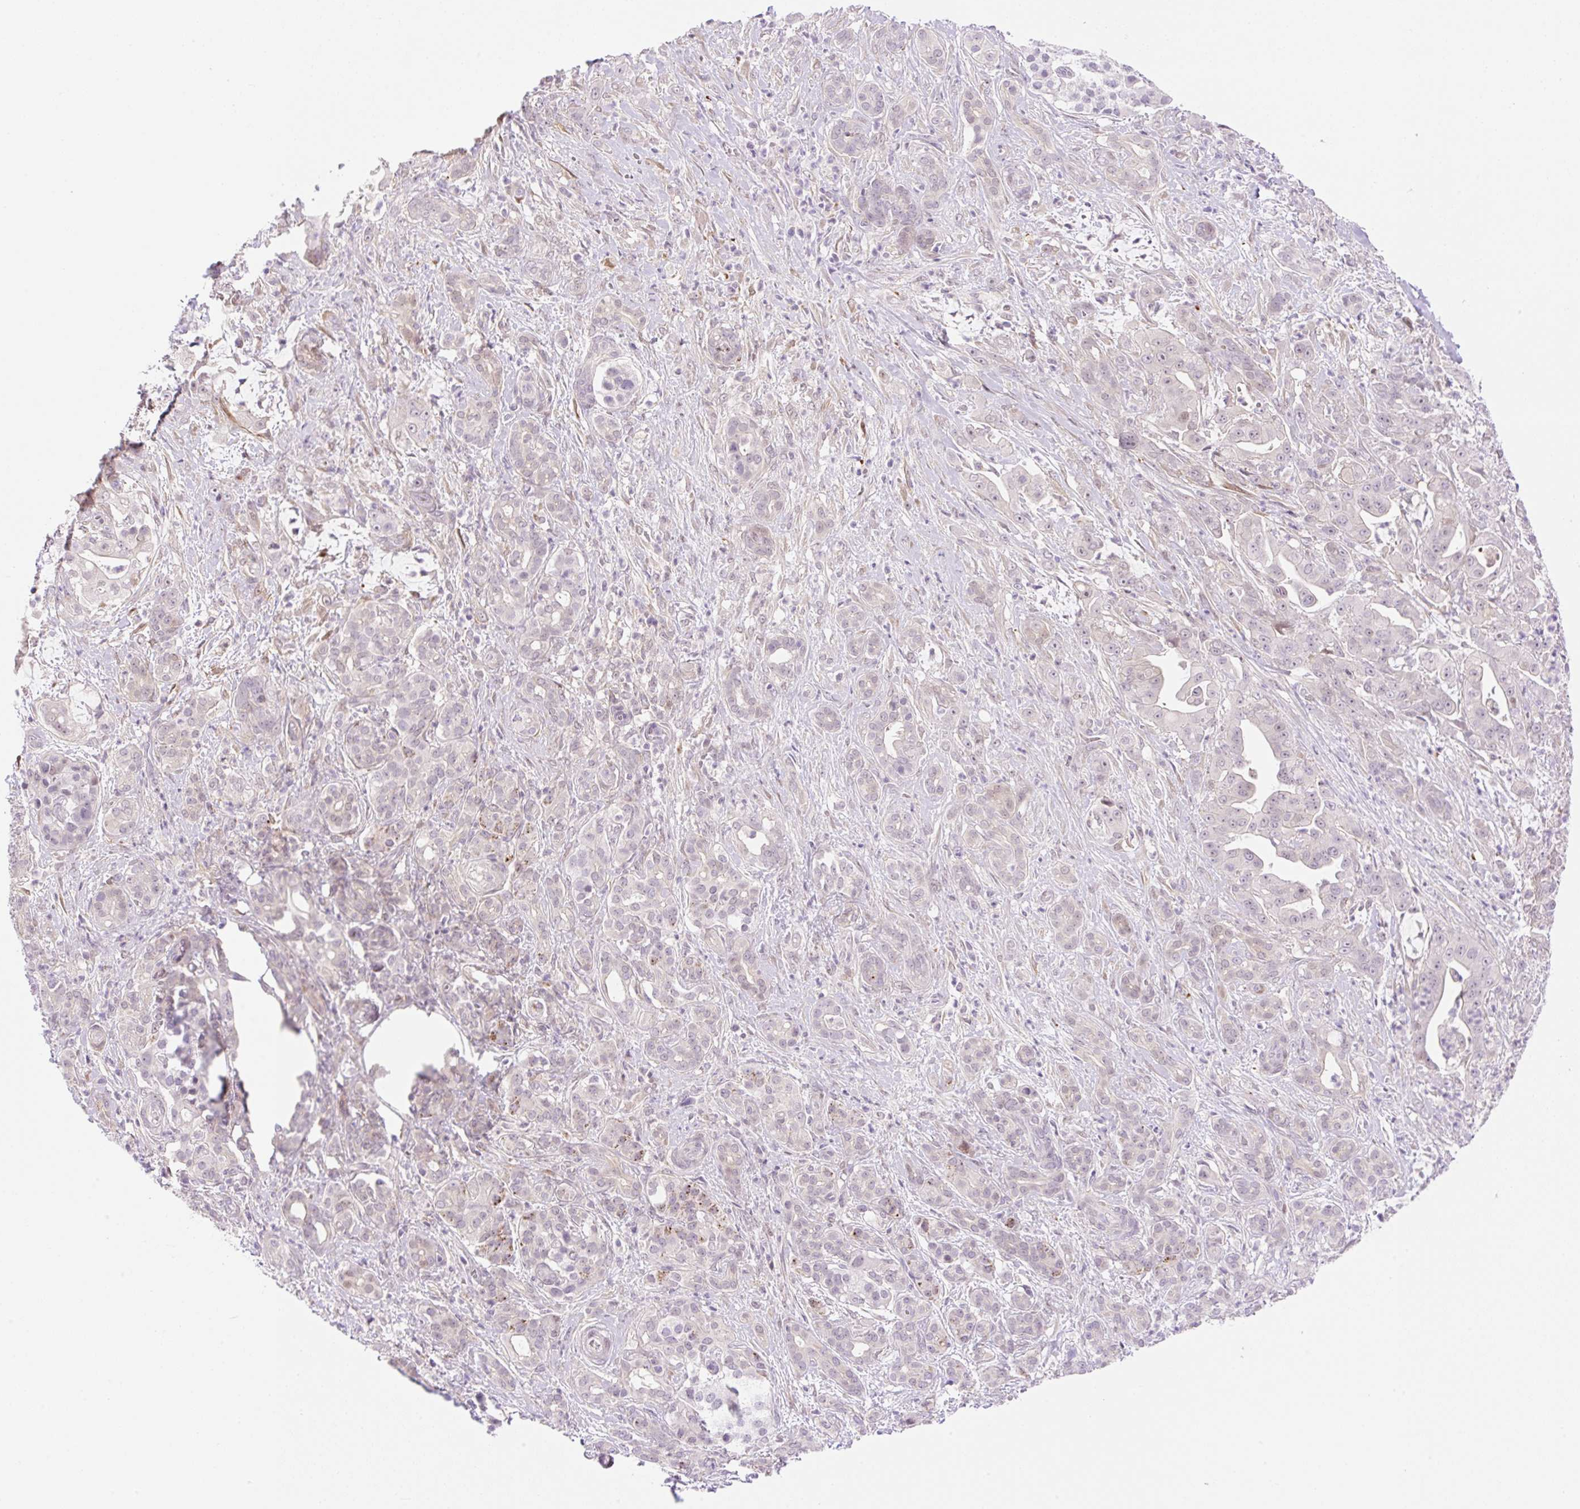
{"staining": {"intensity": "negative", "quantity": "none", "location": "none"}, "tissue": "pancreatic cancer", "cell_type": "Tumor cells", "image_type": "cancer", "snomed": [{"axis": "morphology", "description": "Adenocarcinoma, NOS"}, {"axis": "topography", "description": "Pancreas"}], "caption": "Immunohistochemistry (IHC) photomicrograph of pancreatic adenocarcinoma stained for a protein (brown), which shows no expression in tumor cells. The staining was performed using DAB (3,3'-diaminobenzidine) to visualize the protein expression in brown, while the nuclei were stained in blue with hematoxylin (Magnification: 20x).", "gene": "ZFP41", "patient": {"sex": "male", "age": 57}}